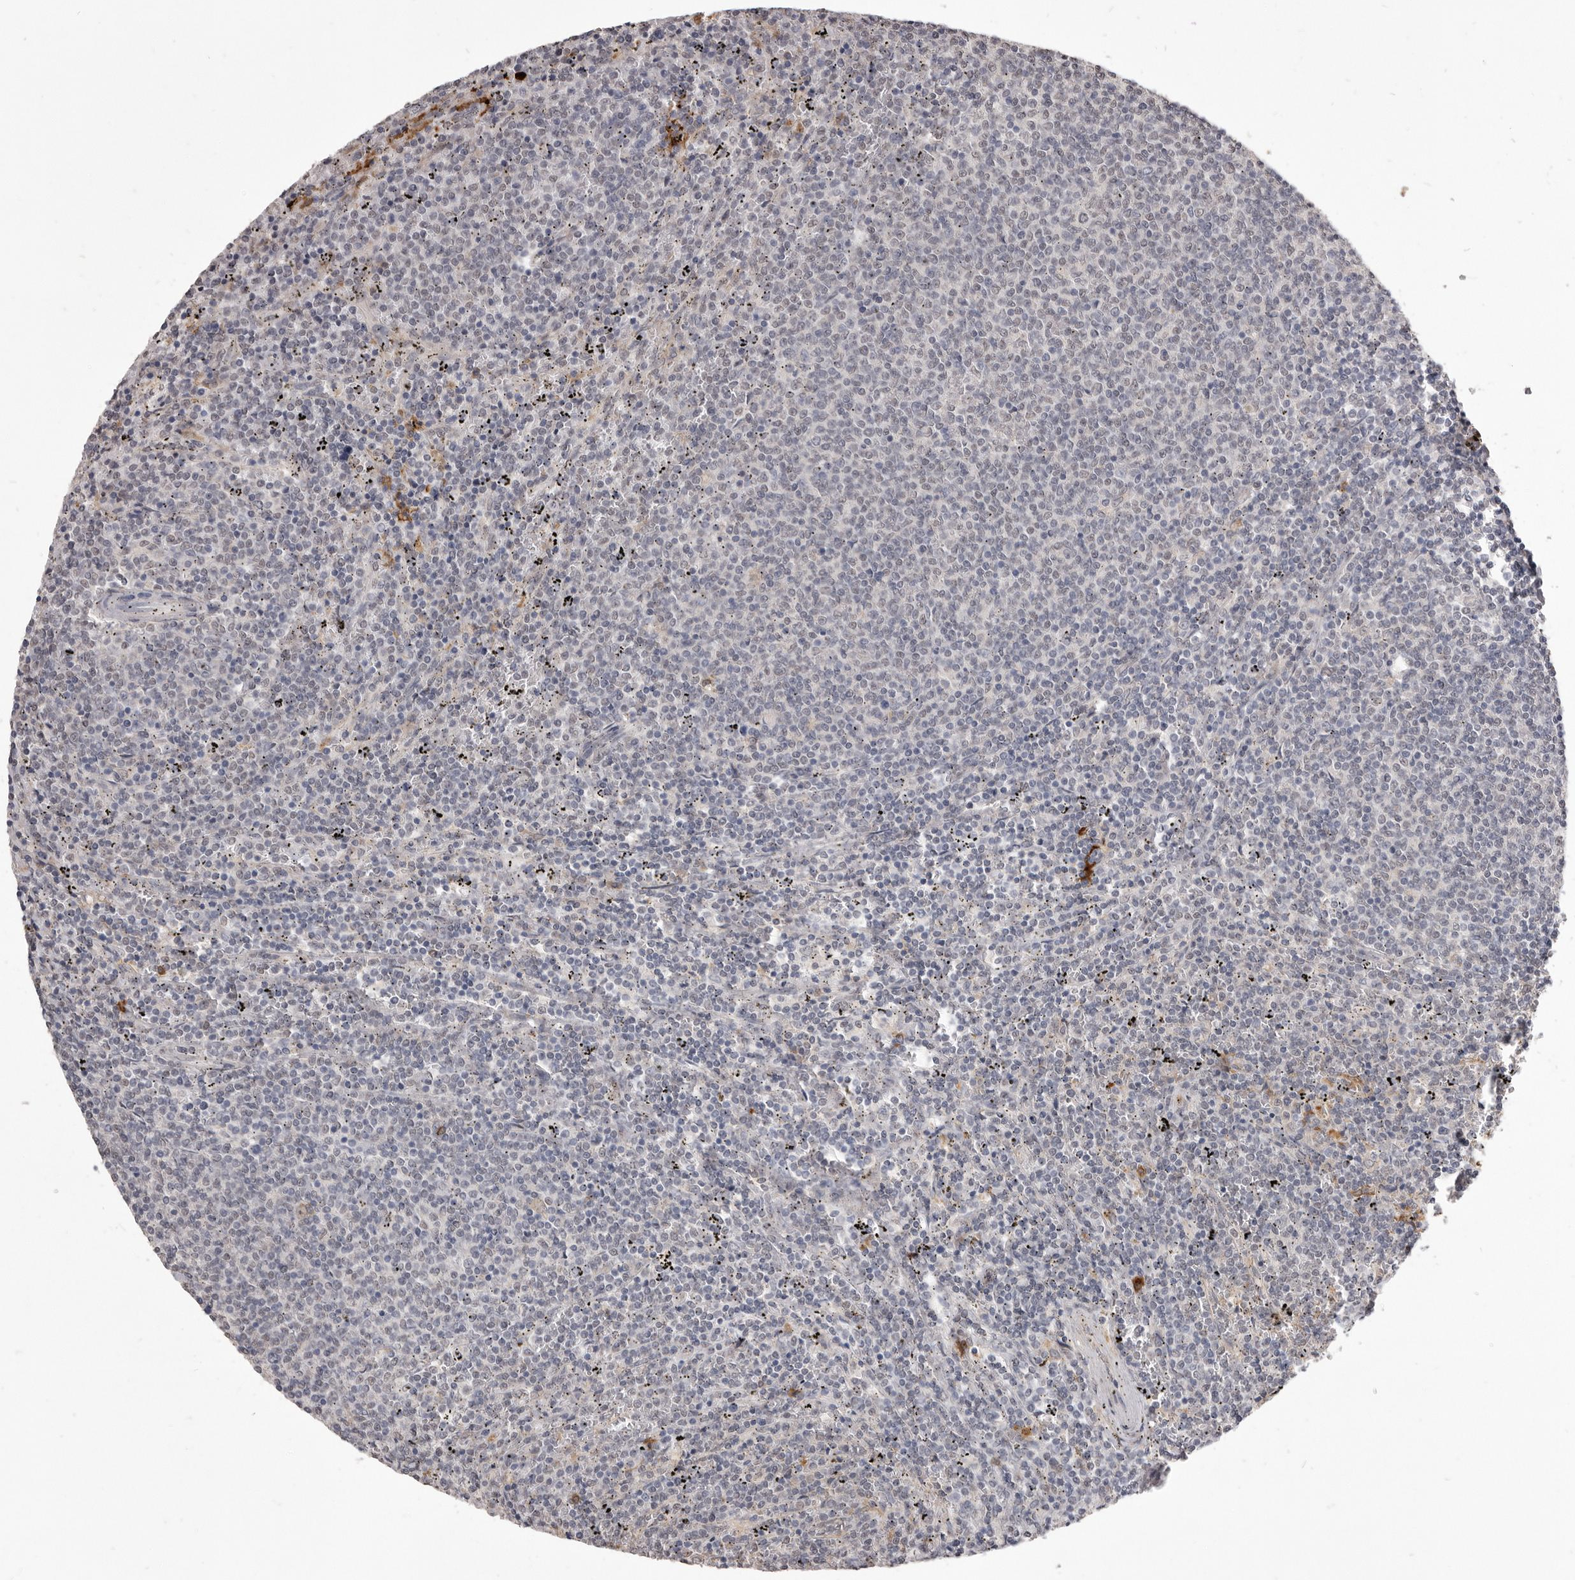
{"staining": {"intensity": "negative", "quantity": "none", "location": "none"}, "tissue": "lymphoma", "cell_type": "Tumor cells", "image_type": "cancer", "snomed": [{"axis": "morphology", "description": "Malignant lymphoma, non-Hodgkin's type, Low grade"}, {"axis": "topography", "description": "Spleen"}], "caption": "Lymphoma stained for a protein using IHC reveals no staining tumor cells.", "gene": "VPS45", "patient": {"sex": "female", "age": 50}}